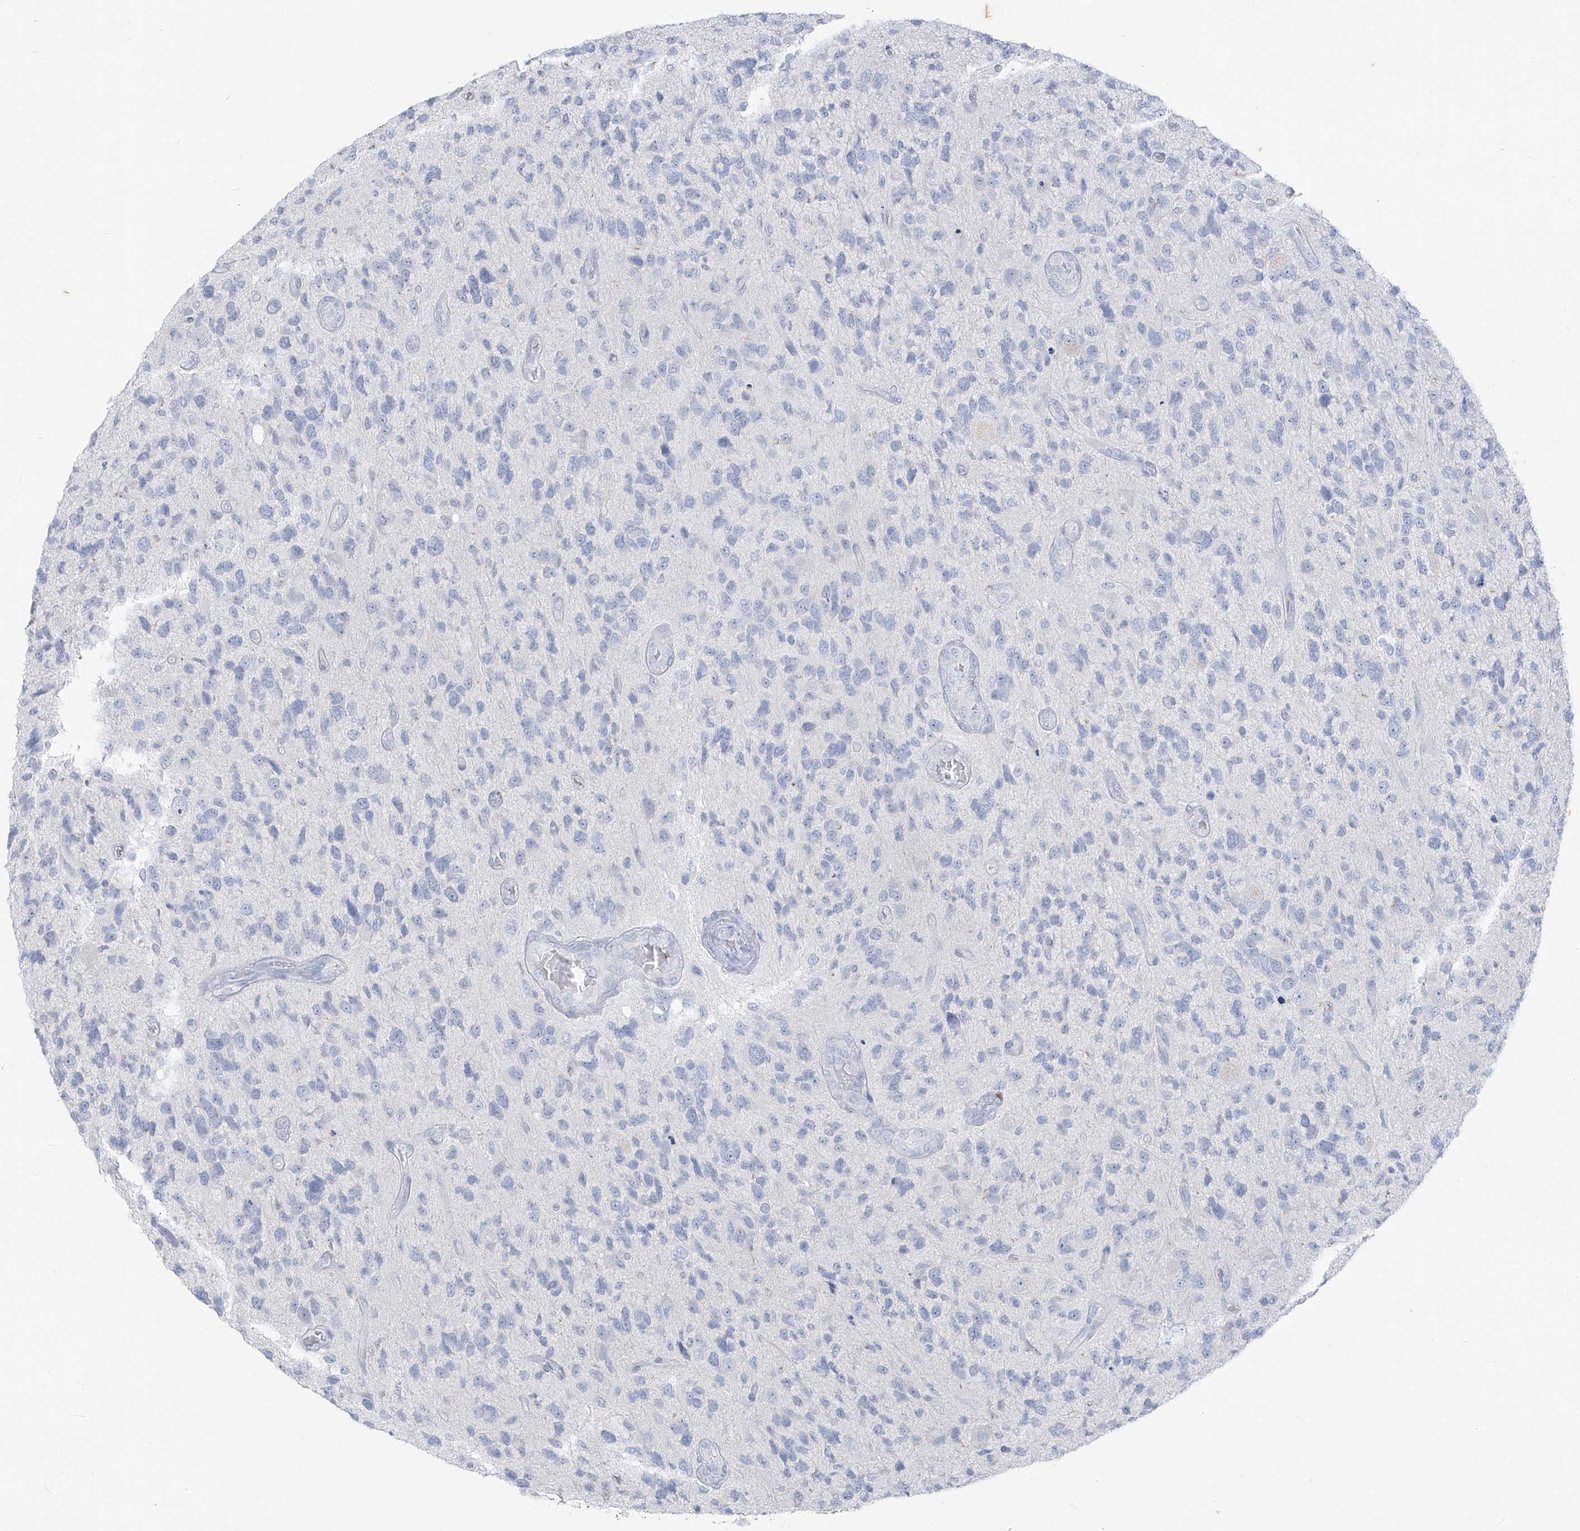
{"staining": {"intensity": "negative", "quantity": "none", "location": "none"}, "tissue": "glioma", "cell_type": "Tumor cells", "image_type": "cancer", "snomed": [{"axis": "morphology", "description": "Glioma, malignant, High grade"}, {"axis": "topography", "description": "Brain"}], "caption": "High magnification brightfield microscopy of malignant high-grade glioma stained with DAB (3,3'-diaminobenzidine) (brown) and counterstained with hematoxylin (blue): tumor cells show no significant expression. (DAB (3,3'-diaminobenzidine) IHC, high magnification).", "gene": "CX3CR1", "patient": {"sex": "female", "age": 58}}